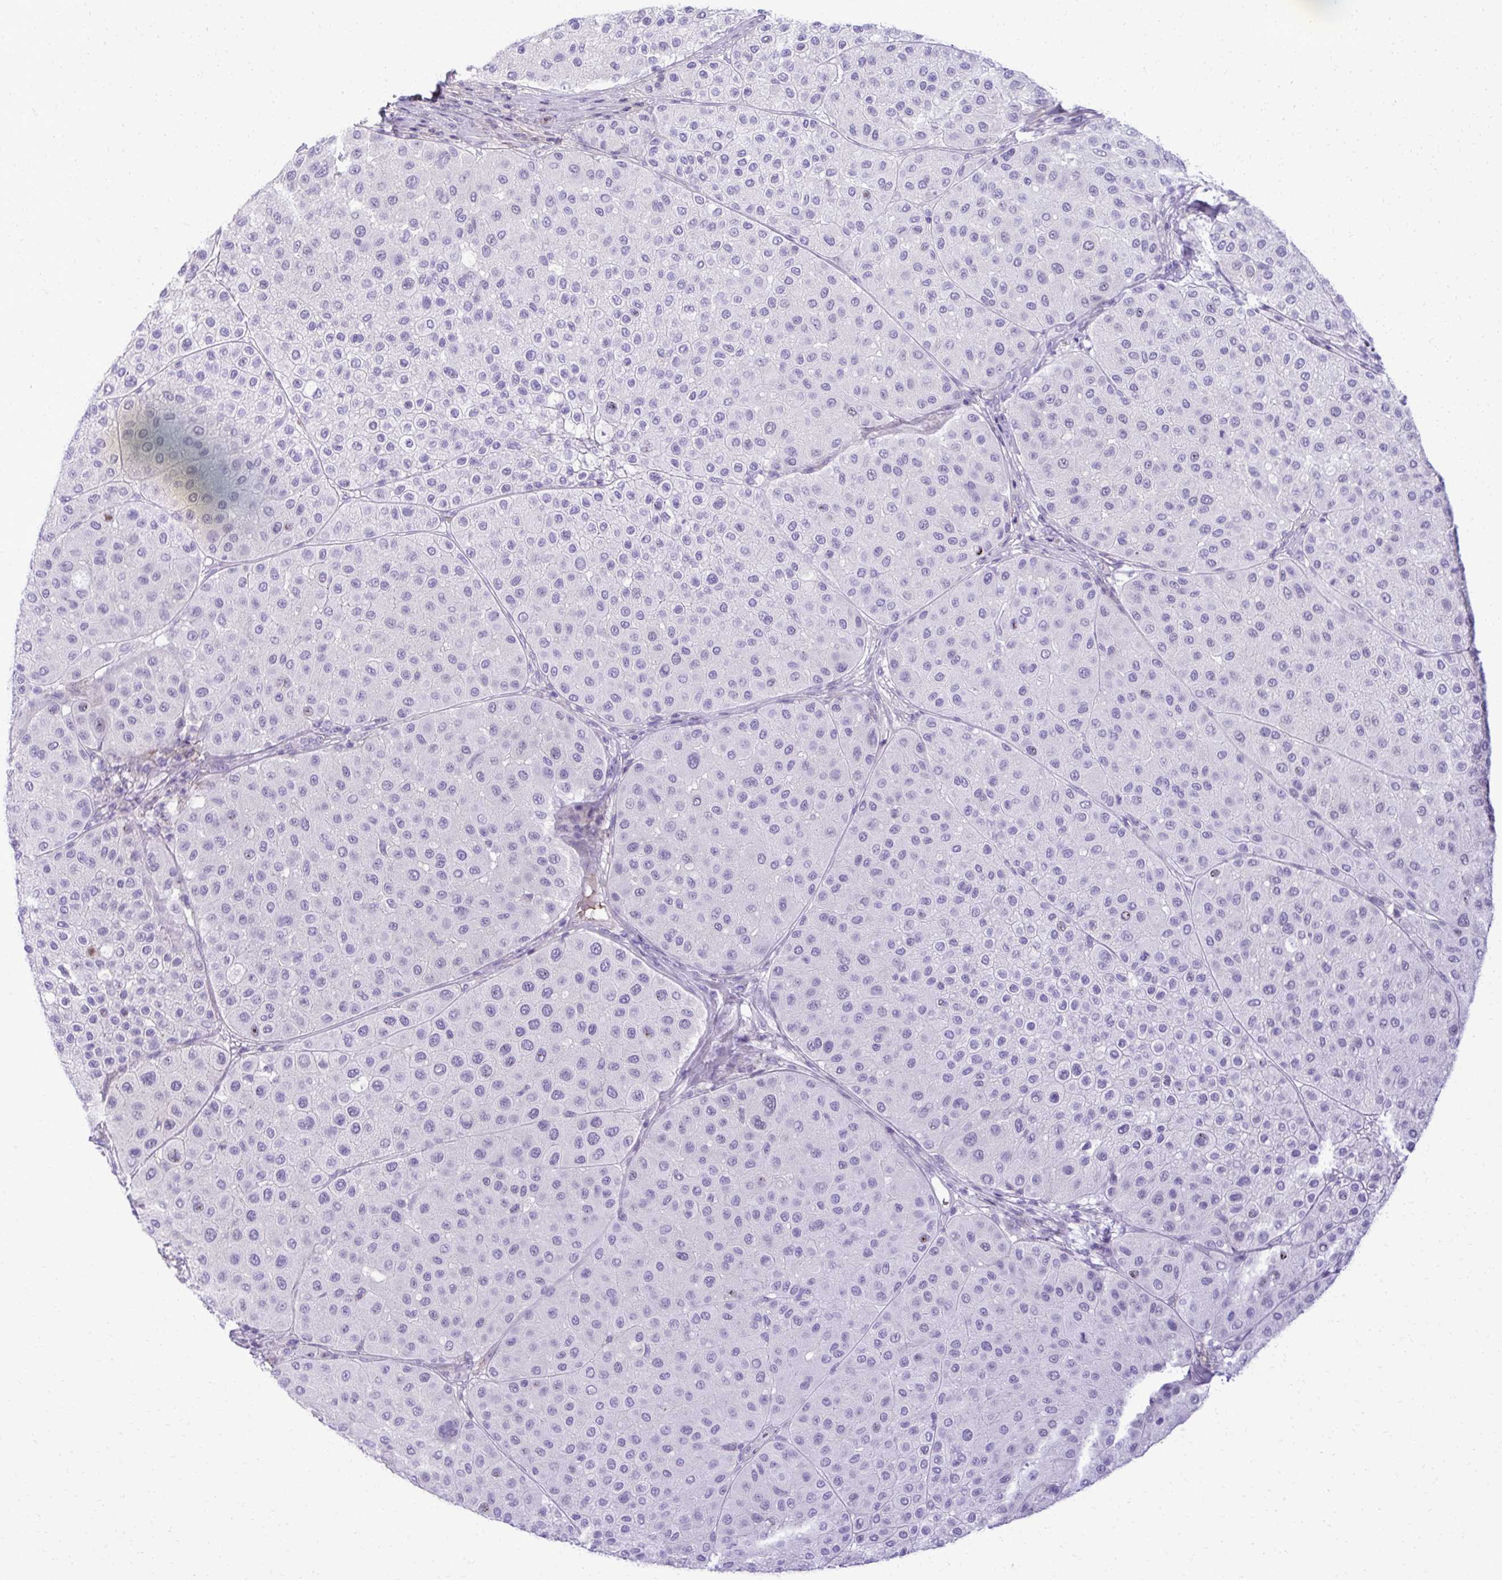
{"staining": {"intensity": "negative", "quantity": "none", "location": "none"}, "tissue": "melanoma", "cell_type": "Tumor cells", "image_type": "cancer", "snomed": [{"axis": "morphology", "description": "Malignant melanoma, Metastatic site"}, {"axis": "topography", "description": "Smooth muscle"}], "caption": "IHC photomicrograph of melanoma stained for a protein (brown), which demonstrates no expression in tumor cells. (Stains: DAB (3,3'-diaminobenzidine) immunohistochemistry with hematoxylin counter stain, Microscopy: brightfield microscopy at high magnification).", "gene": "PITPNM3", "patient": {"sex": "male", "age": 41}}